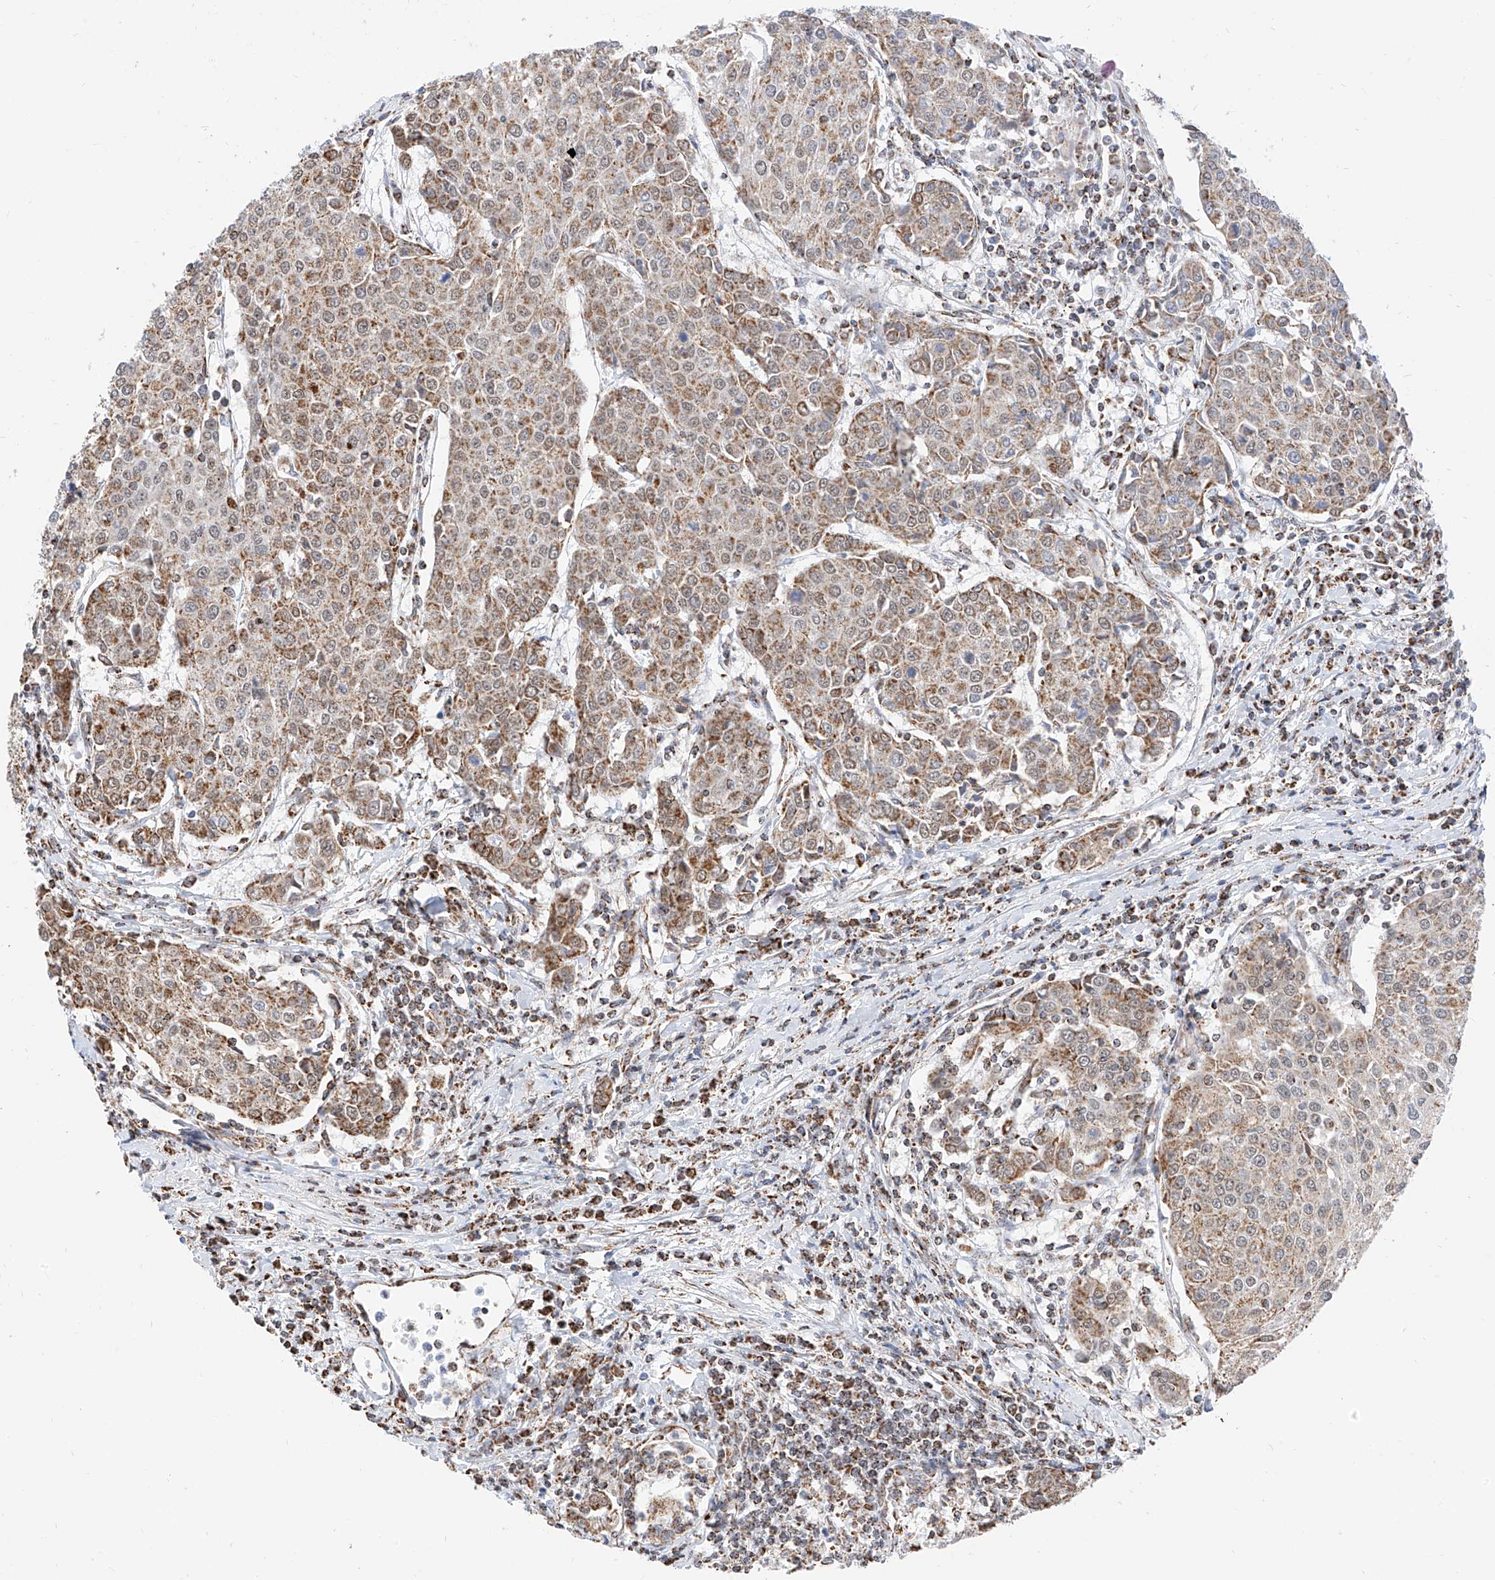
{"staining": {"intensity": "moderate", "quantity": ">75%", "location": "cytoplasmic/membranous"}, "tissue": "urothelial cancer", "cell_type": "Tumor cells", "image_type": "cancer", "snomed": [{"axis": "morphology", "description": "Urothelial carcinoma, High grade"}, {"axis": "topography", "description": "Urinary bladder"}], "caption": "High-magnification brightfield microscopy of high-grade urothelial carcinoma stained with DAB (brown) and counterstained with hematoxylin (blue). tumor cells exhibit moderate cytoplasmic/membranous positivity is appreciated in approximately>75% of cells. (Brightfield microscopy of DAB IHC at high magnification).", "gene": "NALCN", "patient": {"sex": "female", "age": 85}}